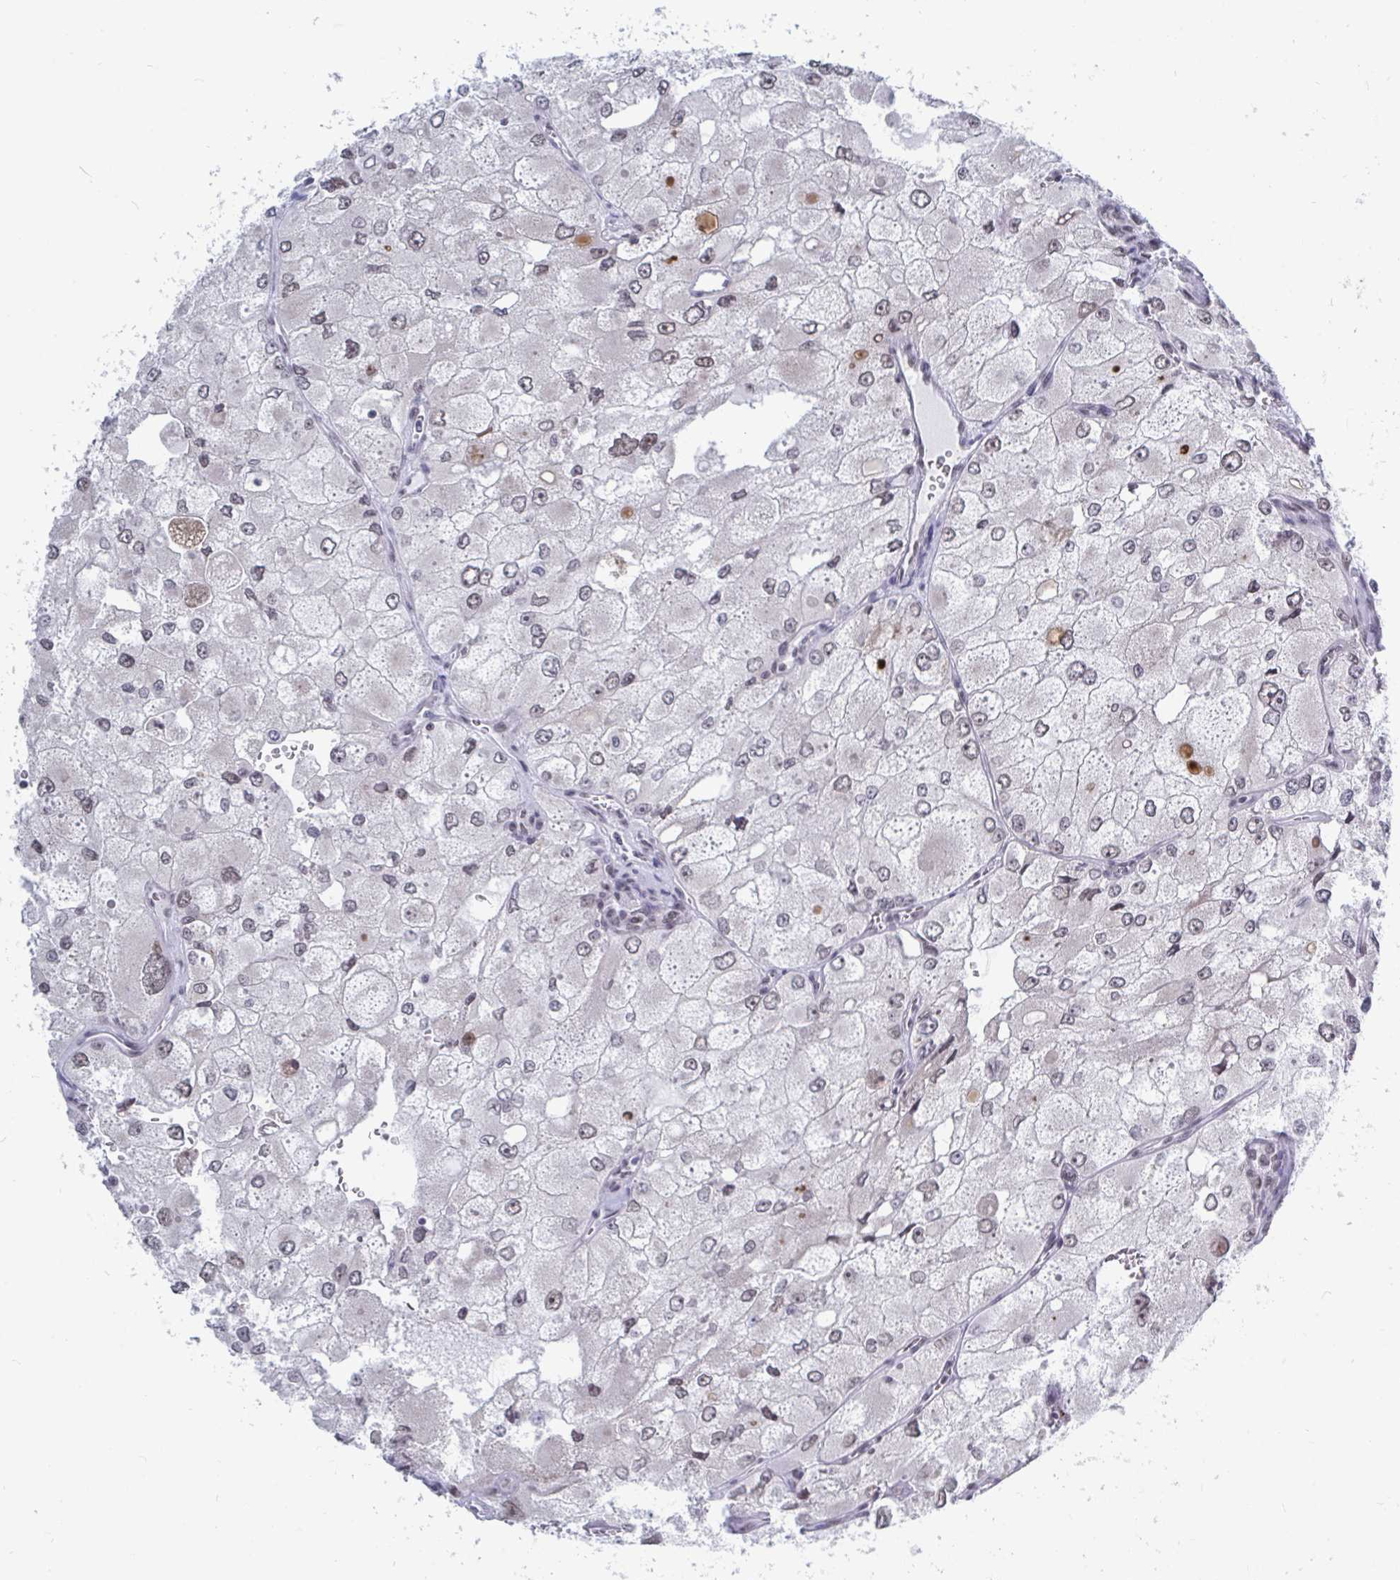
{"staining": {"intensity": "weak", "quantity": "<25%", "location": "nuclear"}, "tissue": "renal cancer", "cell_type": "Tumor cells", "image_type": "cancer", "snomed": [{"axis": "morphology", "description": "Adenocarcinoma, NOS"}, {"axis": "topography", "description": "Kidney"}], "caption": "Renal cancer (adenocarcinoma) was stained to show a protein in brown. There is no significant positivity in tumor cells.", "gene": "TRIP12", "patient": {"sex": "female", "age": 70}}